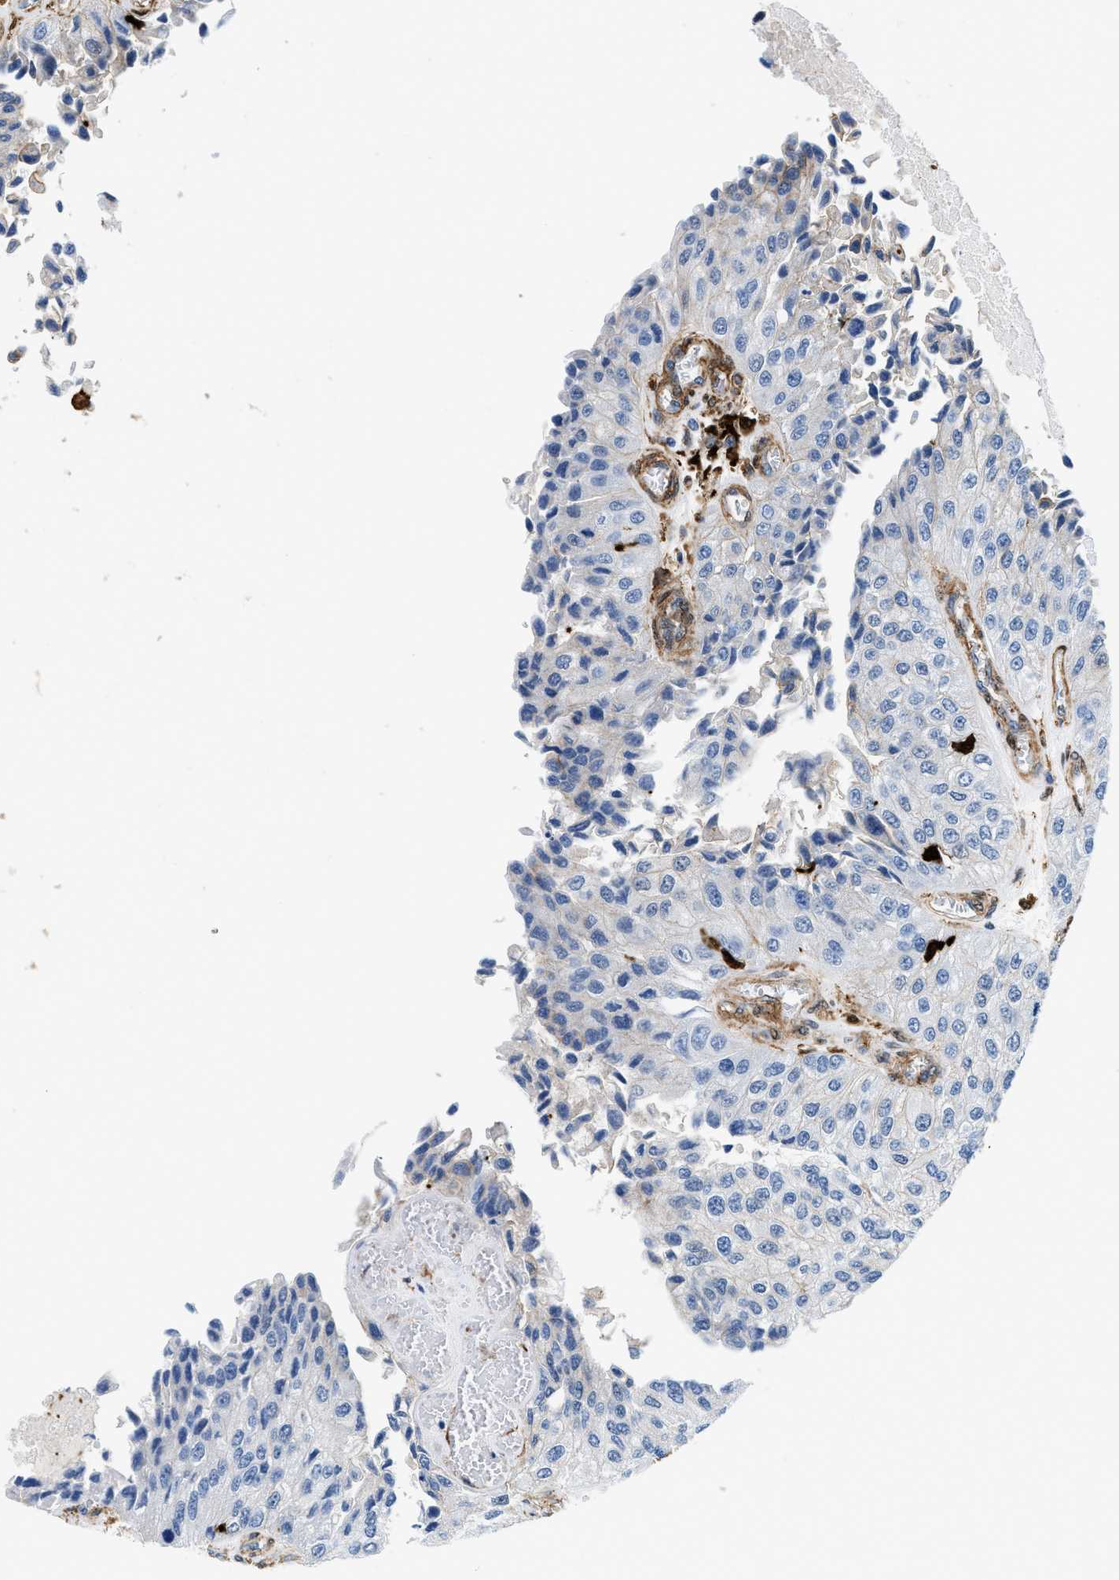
{"staining": {"intensity": "negative", "quantity": "none", "location": "none"}, "tissue": "urothelial cancer", "cell_type": "Tumor cells", "image_type": "cancer", "snomed": [{"axis": "morphology", "description": "Urothelial carcinoma, High grade"}, {"axis": "topography", "description": "Kidney"}, {"axis": "topography", "description": "Urinary bladder"}], "caption": "A high-resolution histopathology image shows immunohistochemistry (IHC) staining of urothelial carcinoma (high-grade), which shows no significant staining in tumor cells.", "gene": "GSN", "patient": {"sex": "male", "age": 77}}